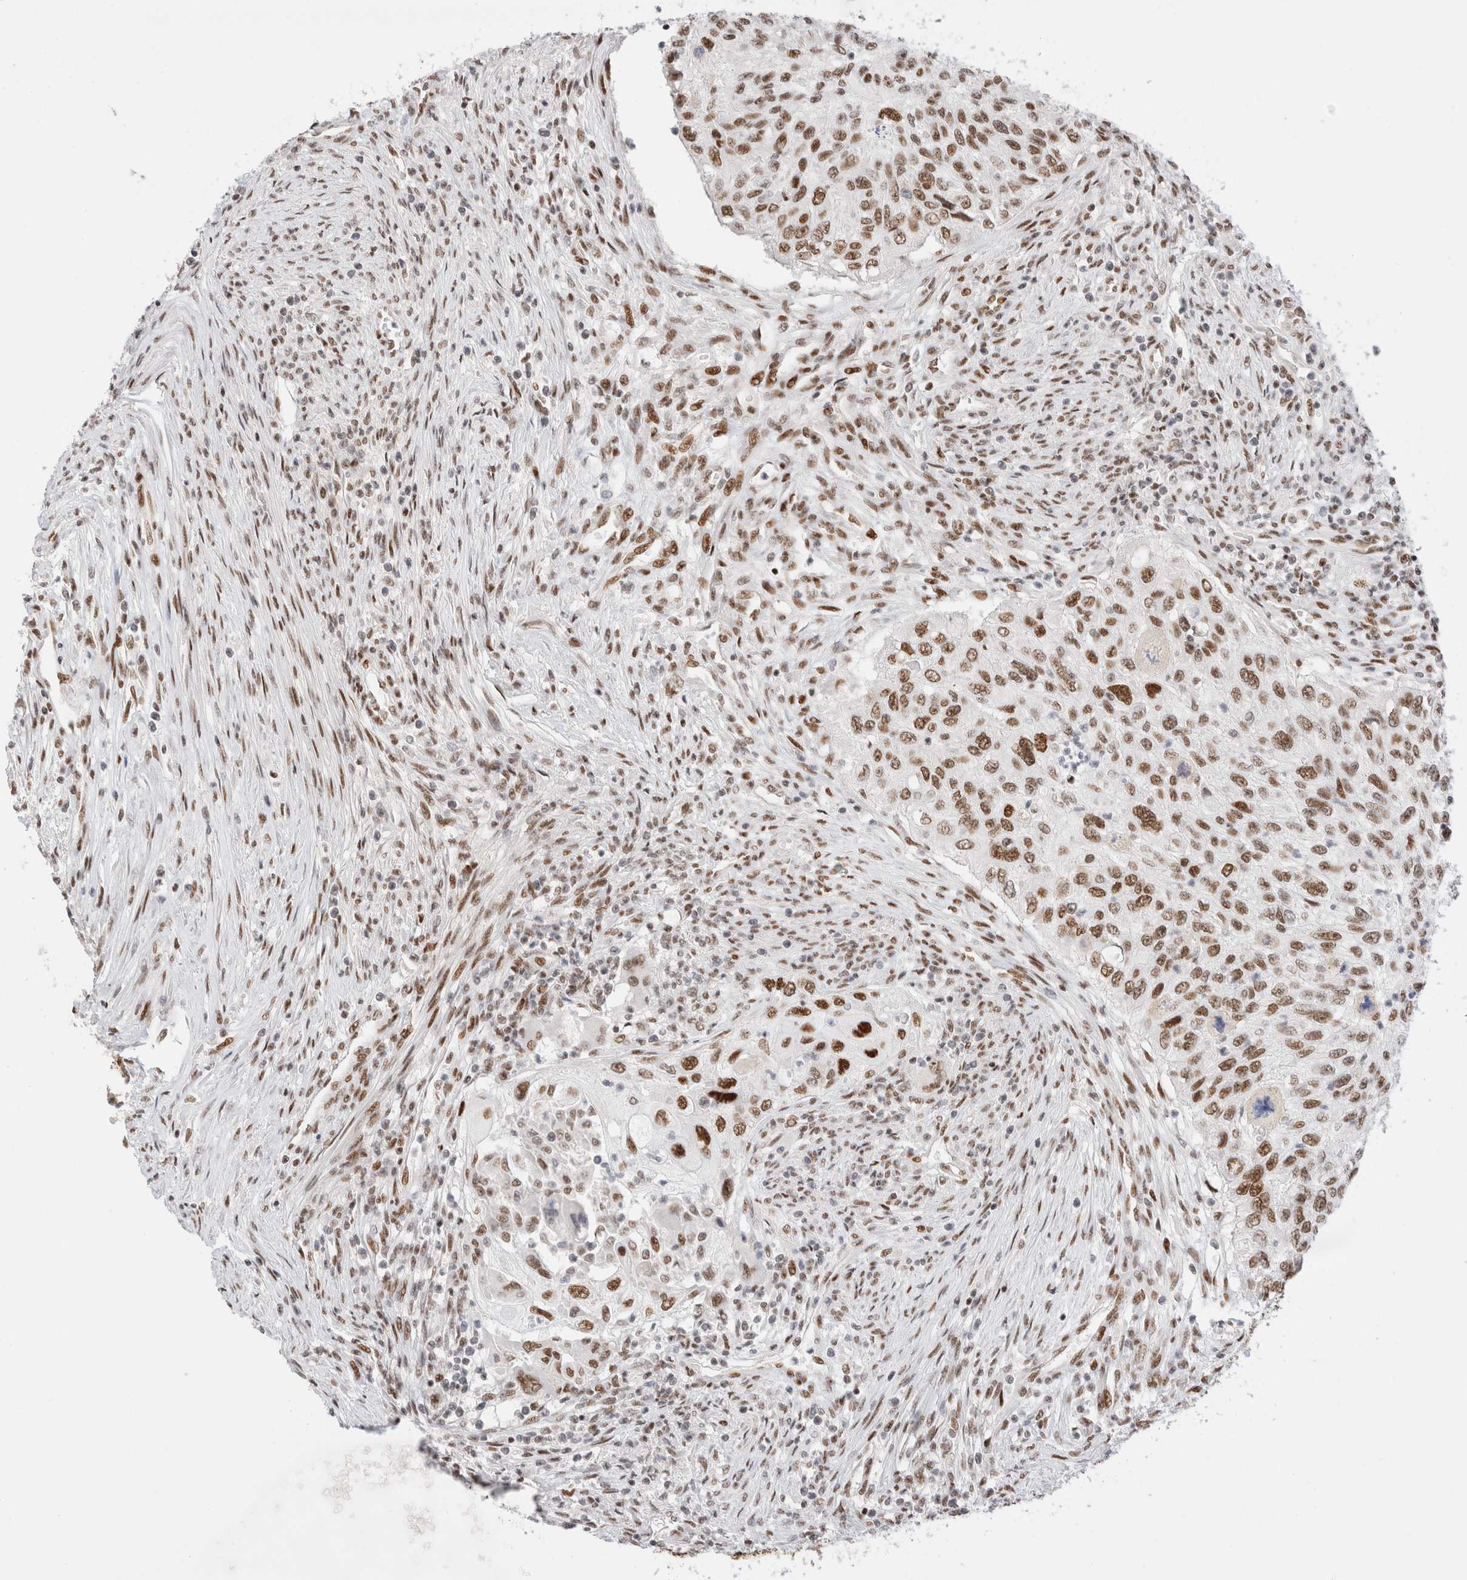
{"staining": {"intensity": "moderate", "quantity": ">75%", "location": "nuclear"}, "tissue": "urothelial cancer", "cell_type": "Tumor cells", "image_type": "cancer", "snomed": [{"axis": "morphology", "description": "Urothelial carcinoma, High grade"}, {"axis": "topography", "description": "Urinary bladder"}], "caption": "An immunohistochemistry (IHC) photomicrograph of neoplastic tissue is shown. Protein staining in brown shows moderate nuclear positivity in urothelial cancer within tumor cells. The protein is shown in brown color, while the nuclei are stained blue.", "gene": "ZNF282", "patient": {"sex": "female", "age": 60}}